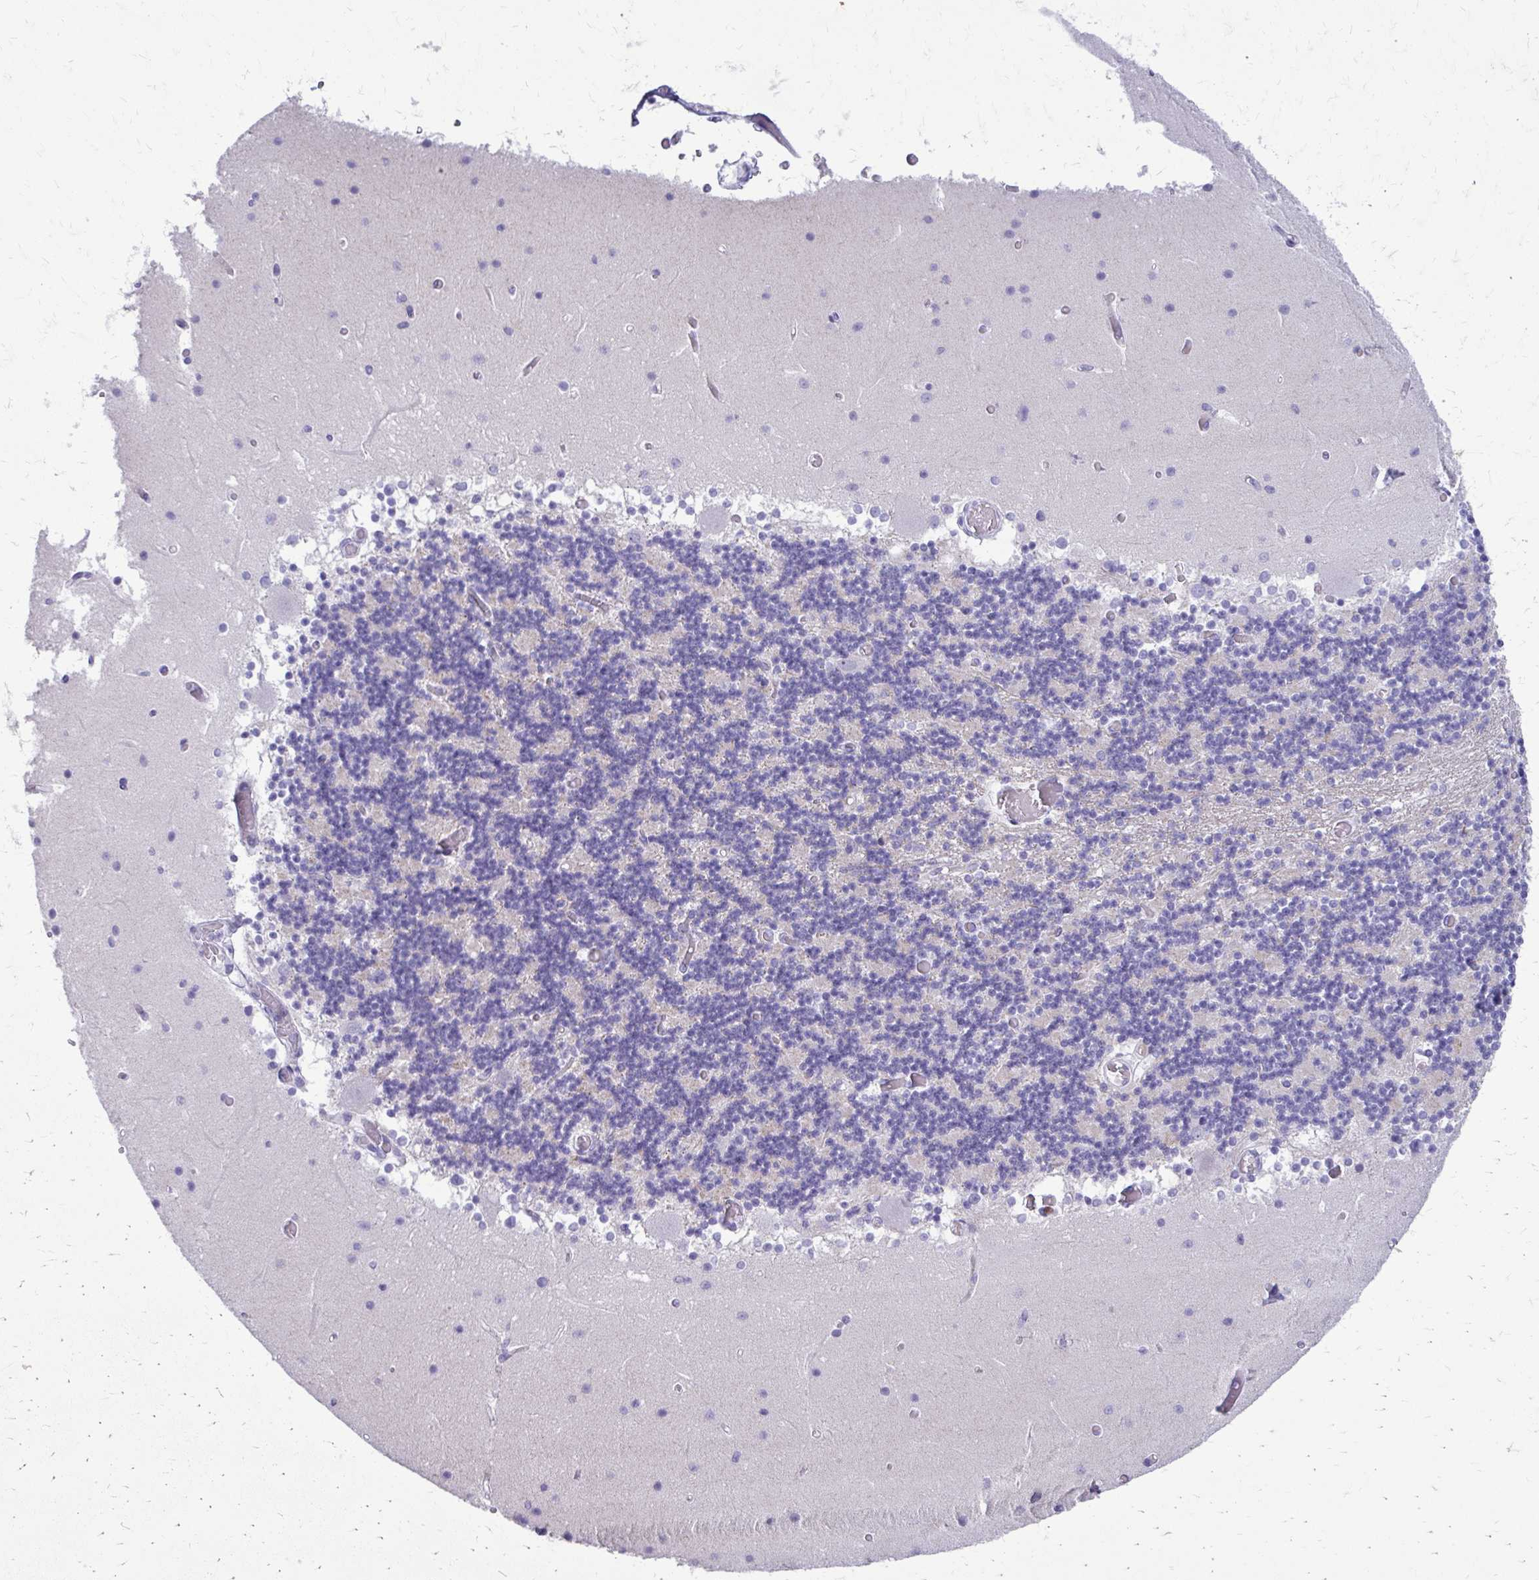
{"staining": {"intensity": "negative", "quantity": "none", "location": "none"}, "tissue": "cerebellum", "cell_type": "Cells in granular layer", "image_type": "normal", "snomed": [{"axis": "morphology", "description": "Normal tissue, NOS"}, {"axis": "topography", "description": "Cerebellum"}], "caption": "Immunohistochemical staining of unremarkable cerebellum shows no significant expression in cells in granular layer.", "gene": "LCN15", "patient": {"sex": "female", "age": 28}}